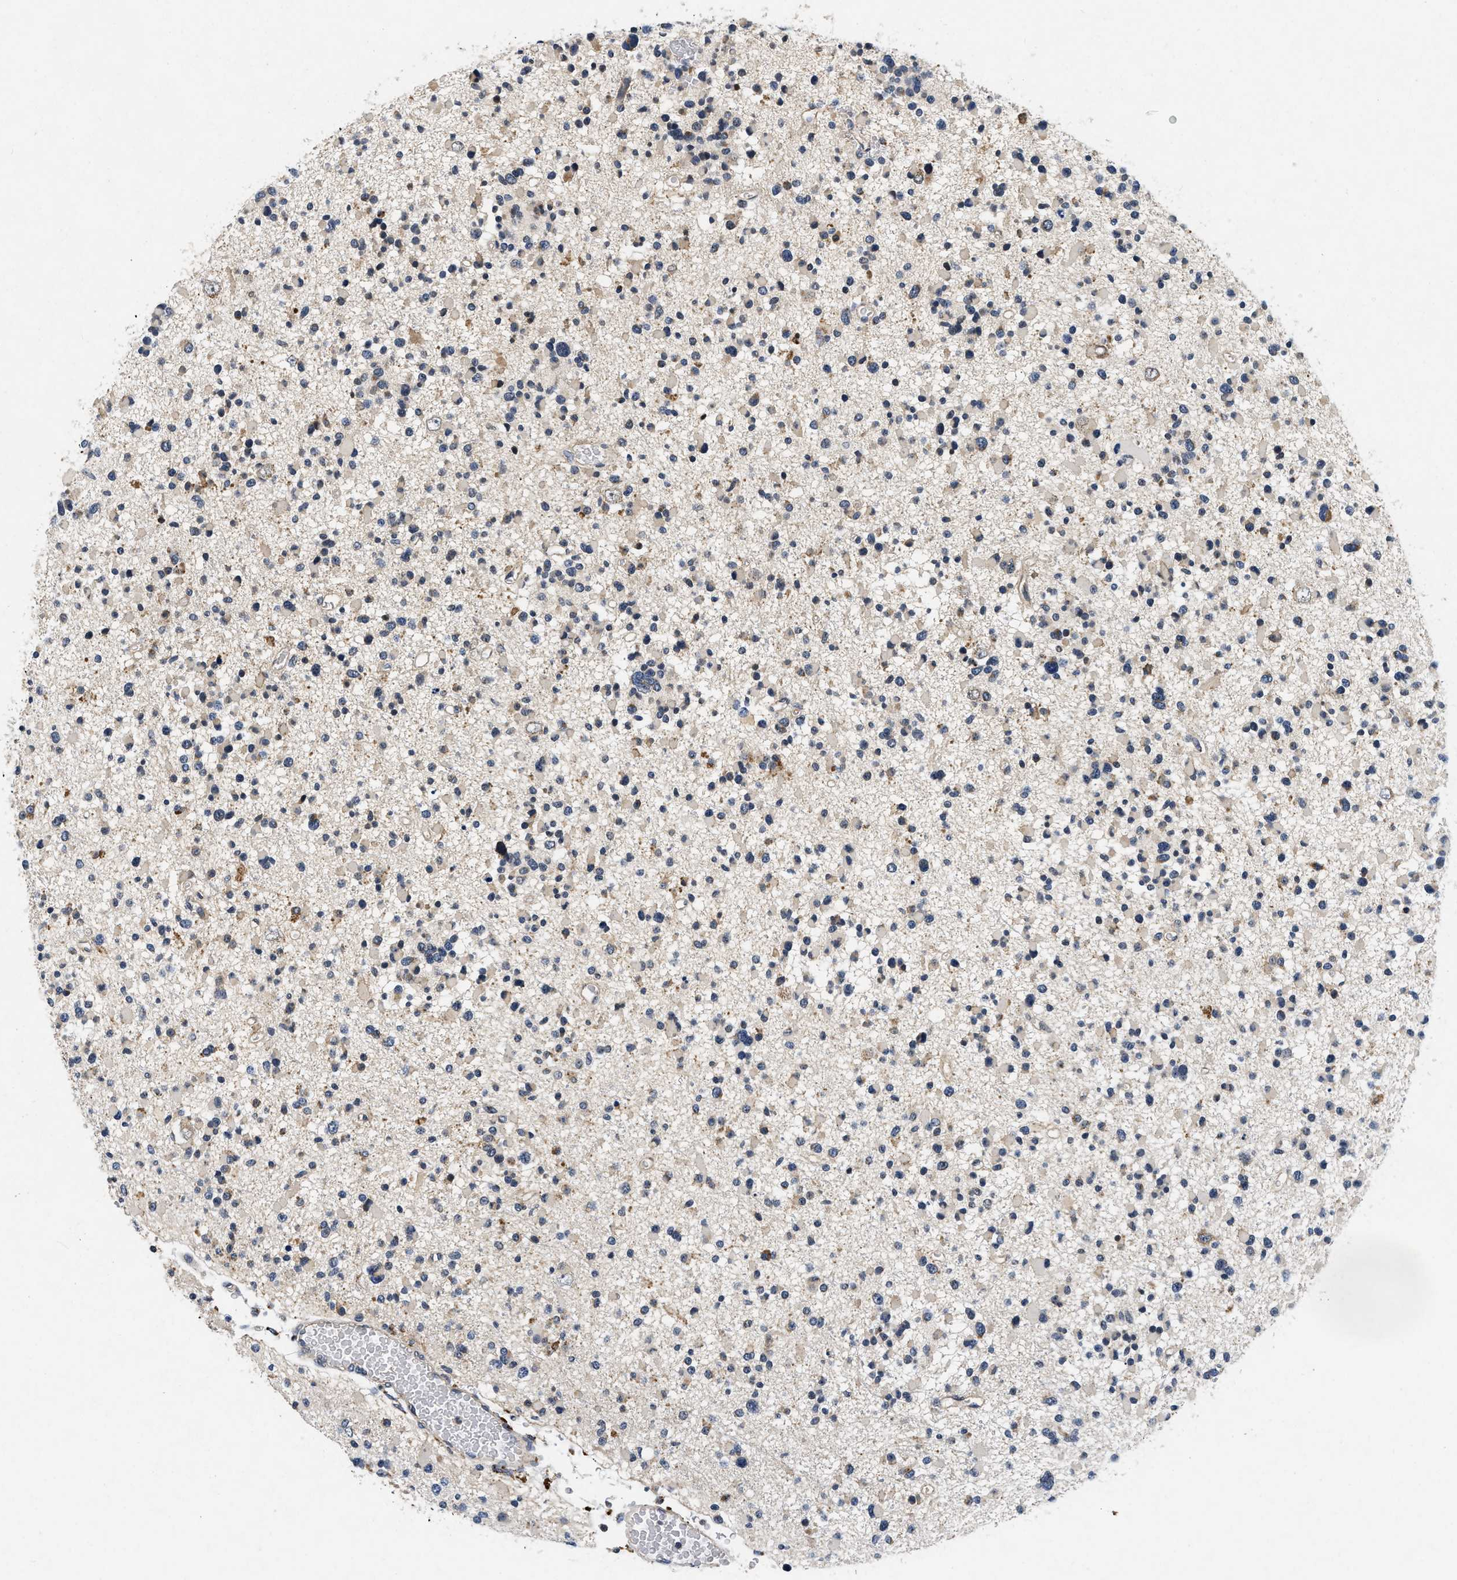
{"staining": {"intensity": "weak", "quantity": "<25%", "location": "cytoplasmic/membranous"}, "tissue": "glioma", "cell_type": "Tumor cells", "image_type": "cancer", "snomed": [{"axis": "morphology", "description": "Glioma, malignant, Low grade"}, {"axis": "topography", "description": "Brain"}], "caption": "Tumor cells show no significant protein staining in glioma.", "gene": "PDP1", "patient": {"sex": "female", "age": 22}}